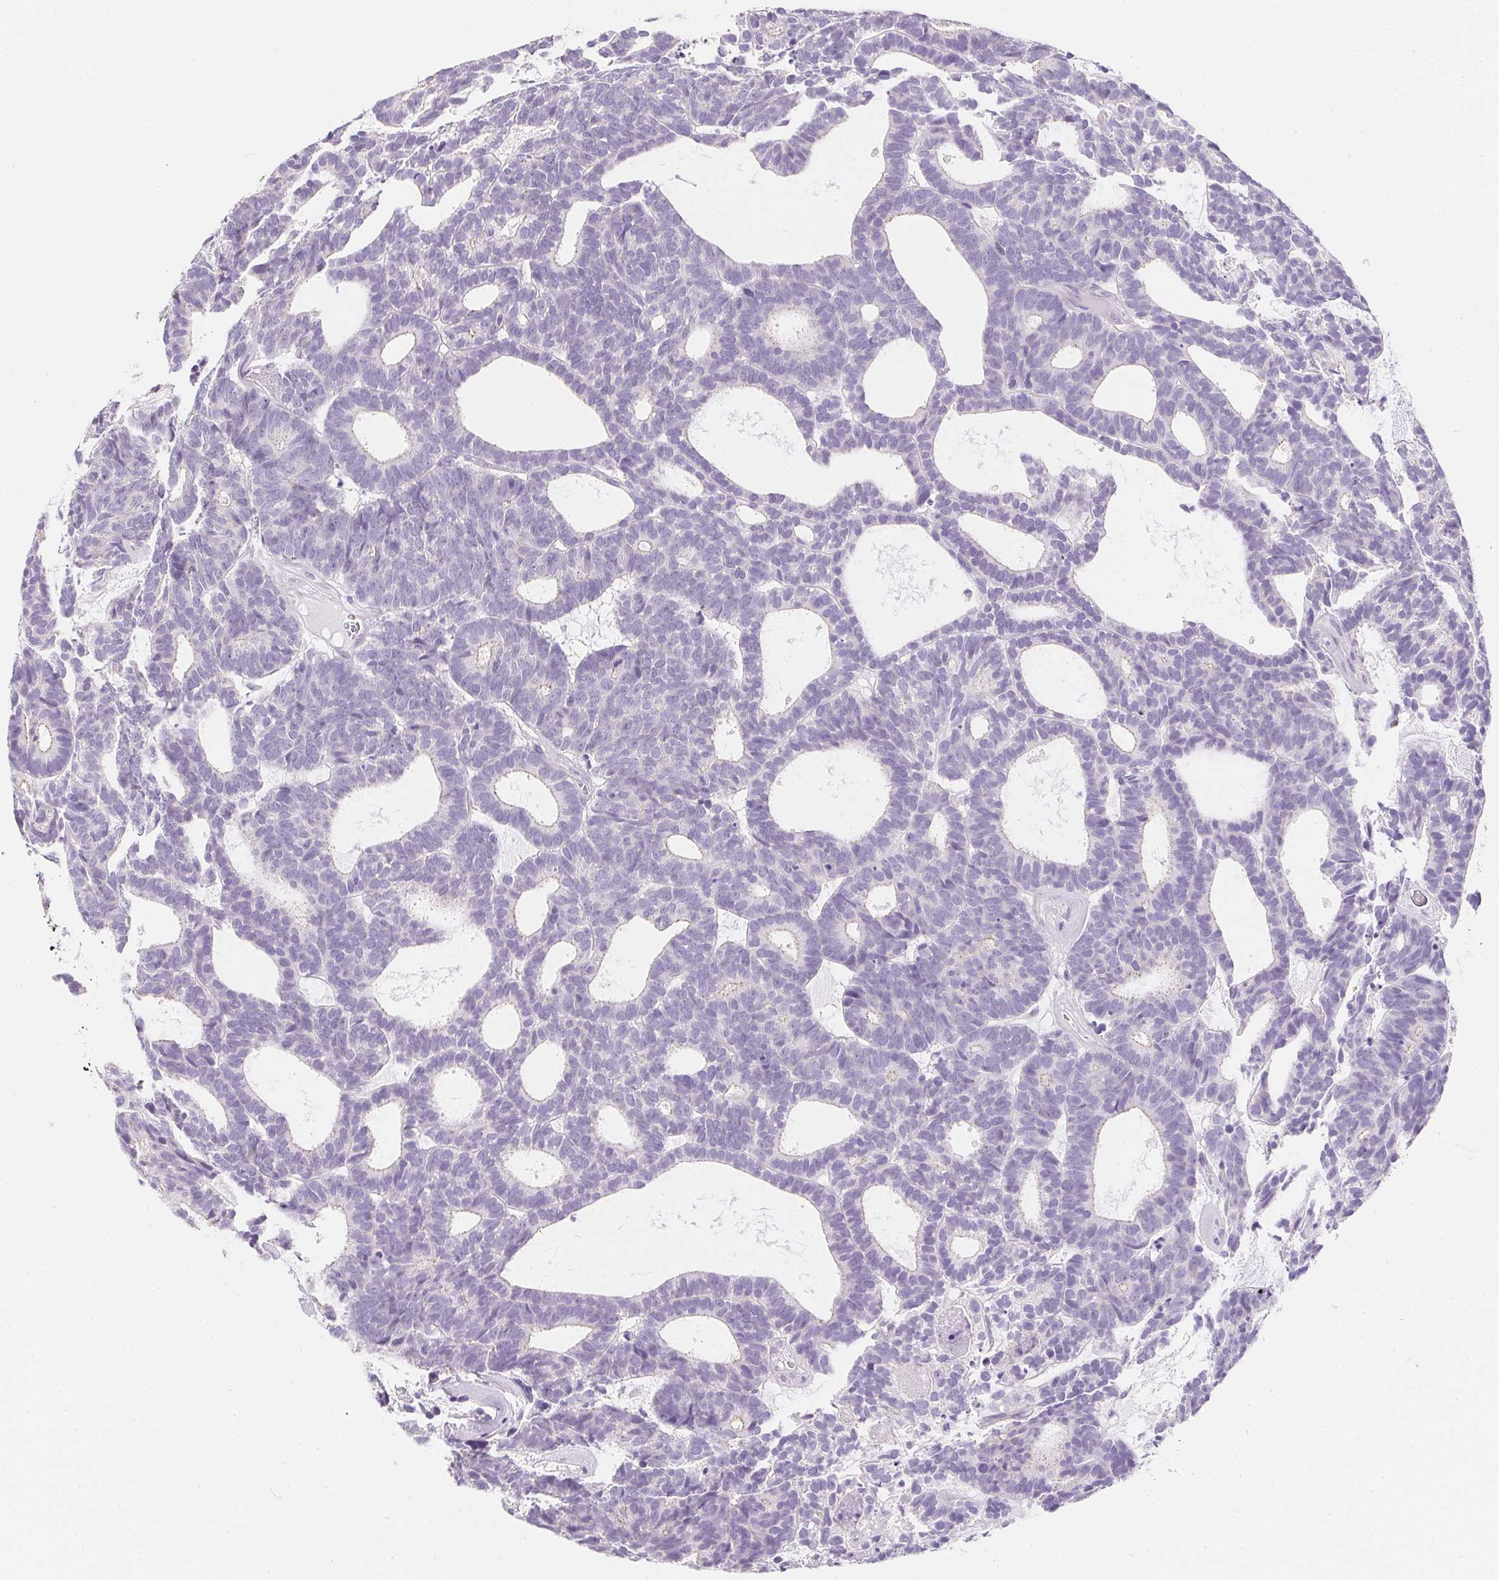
{"staining": {"intensity": "negative", "quantity": "none", "location": "none"}, "tissue": "head and neck cancer", "cell_type": "Tumor cells", "image_type": "cancer", "snomed": [{"axis": "morphology", "description": "Adenocarcinoma, NOS"}, {"axis": "topography", "description": "Head-Neck"}], "caption": "The micrograph exhibits no significant positivity in tumor cells of head and neck cancer (adenocarcinoma).", "gene": "AQP5", "patient": {"sex": "female", "age": 81}}